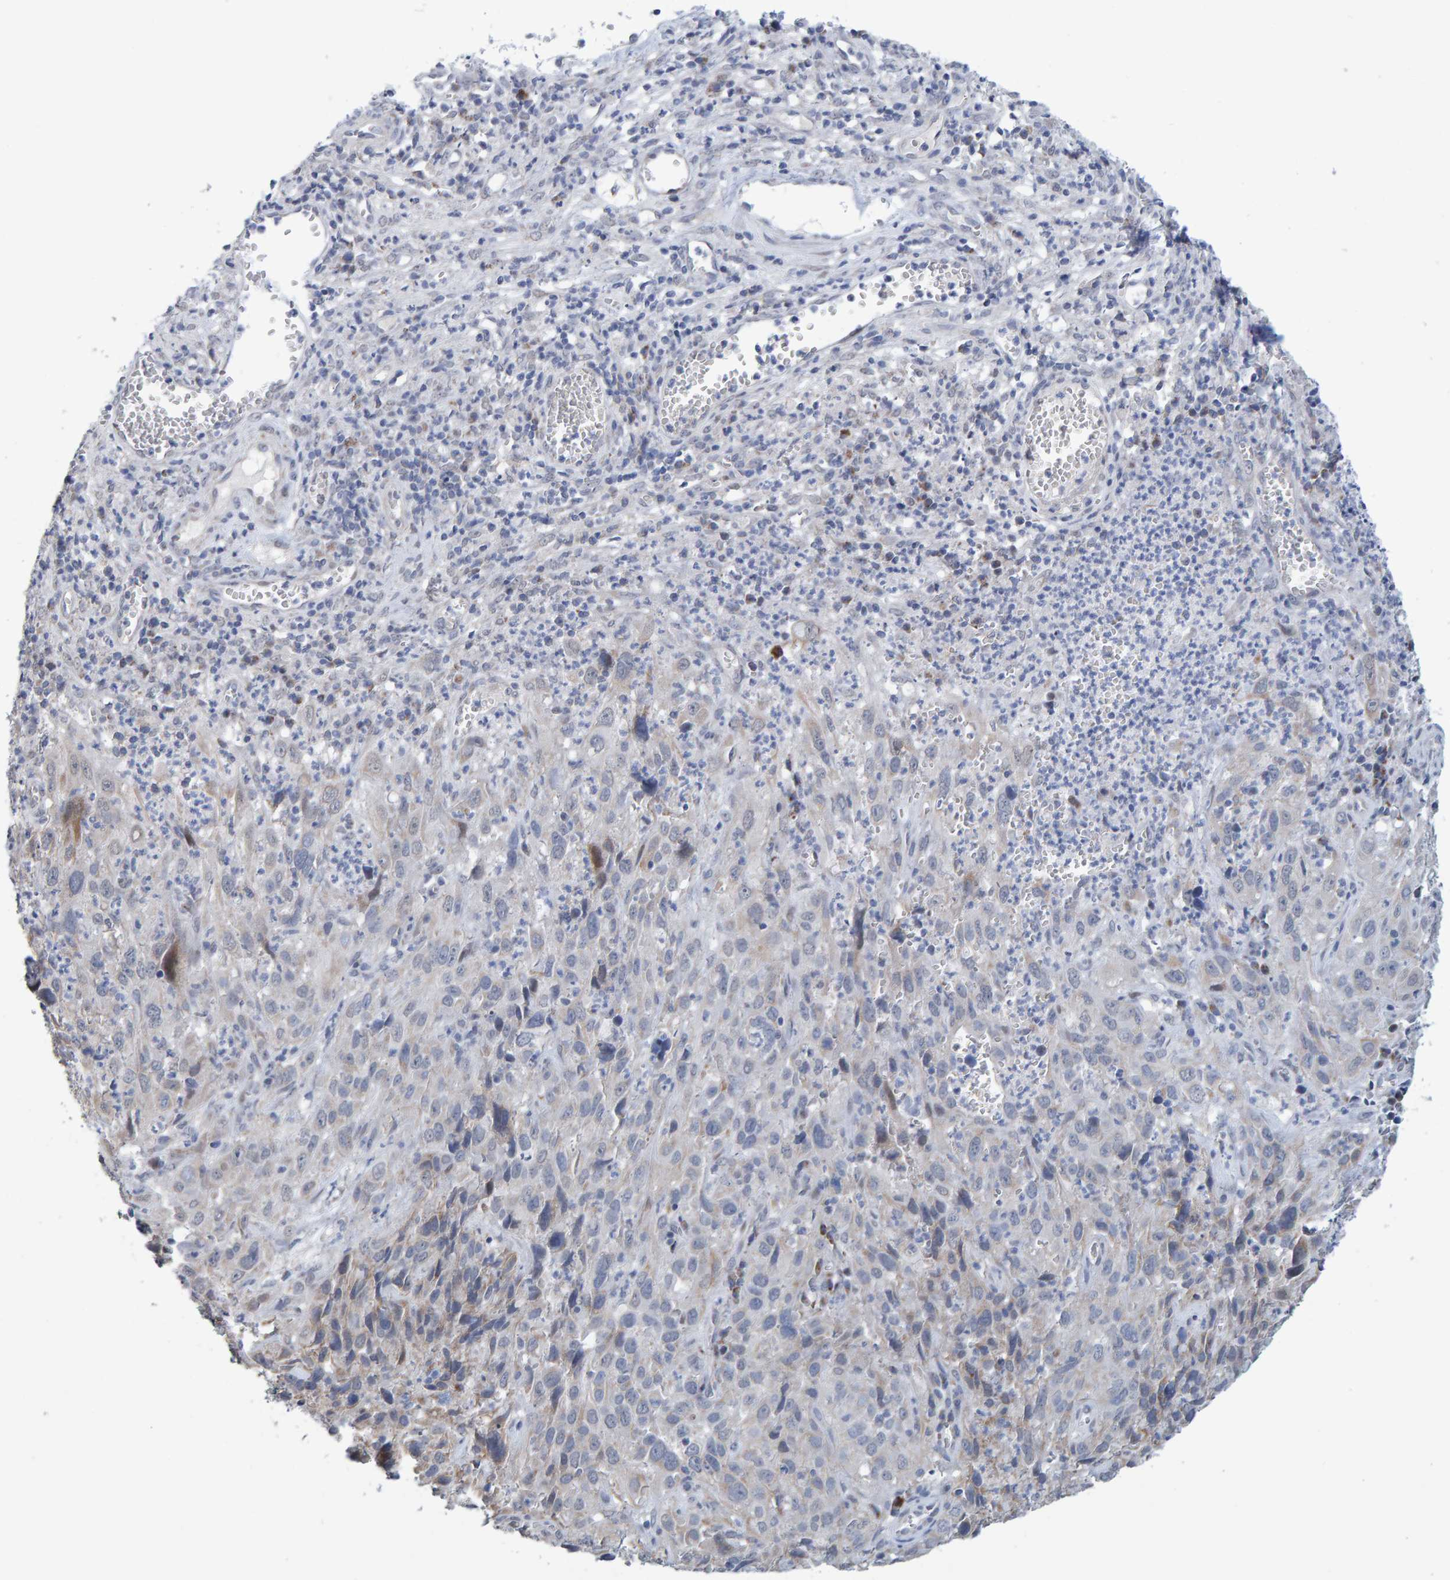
{"staining": {"intensity": "negative", "quantity": "none", "location": "none"}, "tissue": "cervical cancer", "cell_type": "Tumor cells", "image_type": "cancer", "snomed": [{"axis": "morphology", "description": "Squamous cell carcinoma, NOS"}, {"axis": "topography", "description": "Cervix"}], "caption": "Tumor cells are negative for brown protein staining in cervical squamous cell carcinoma.", "gene": "USP43", "patient": {"sex": "female", "age": 32}}